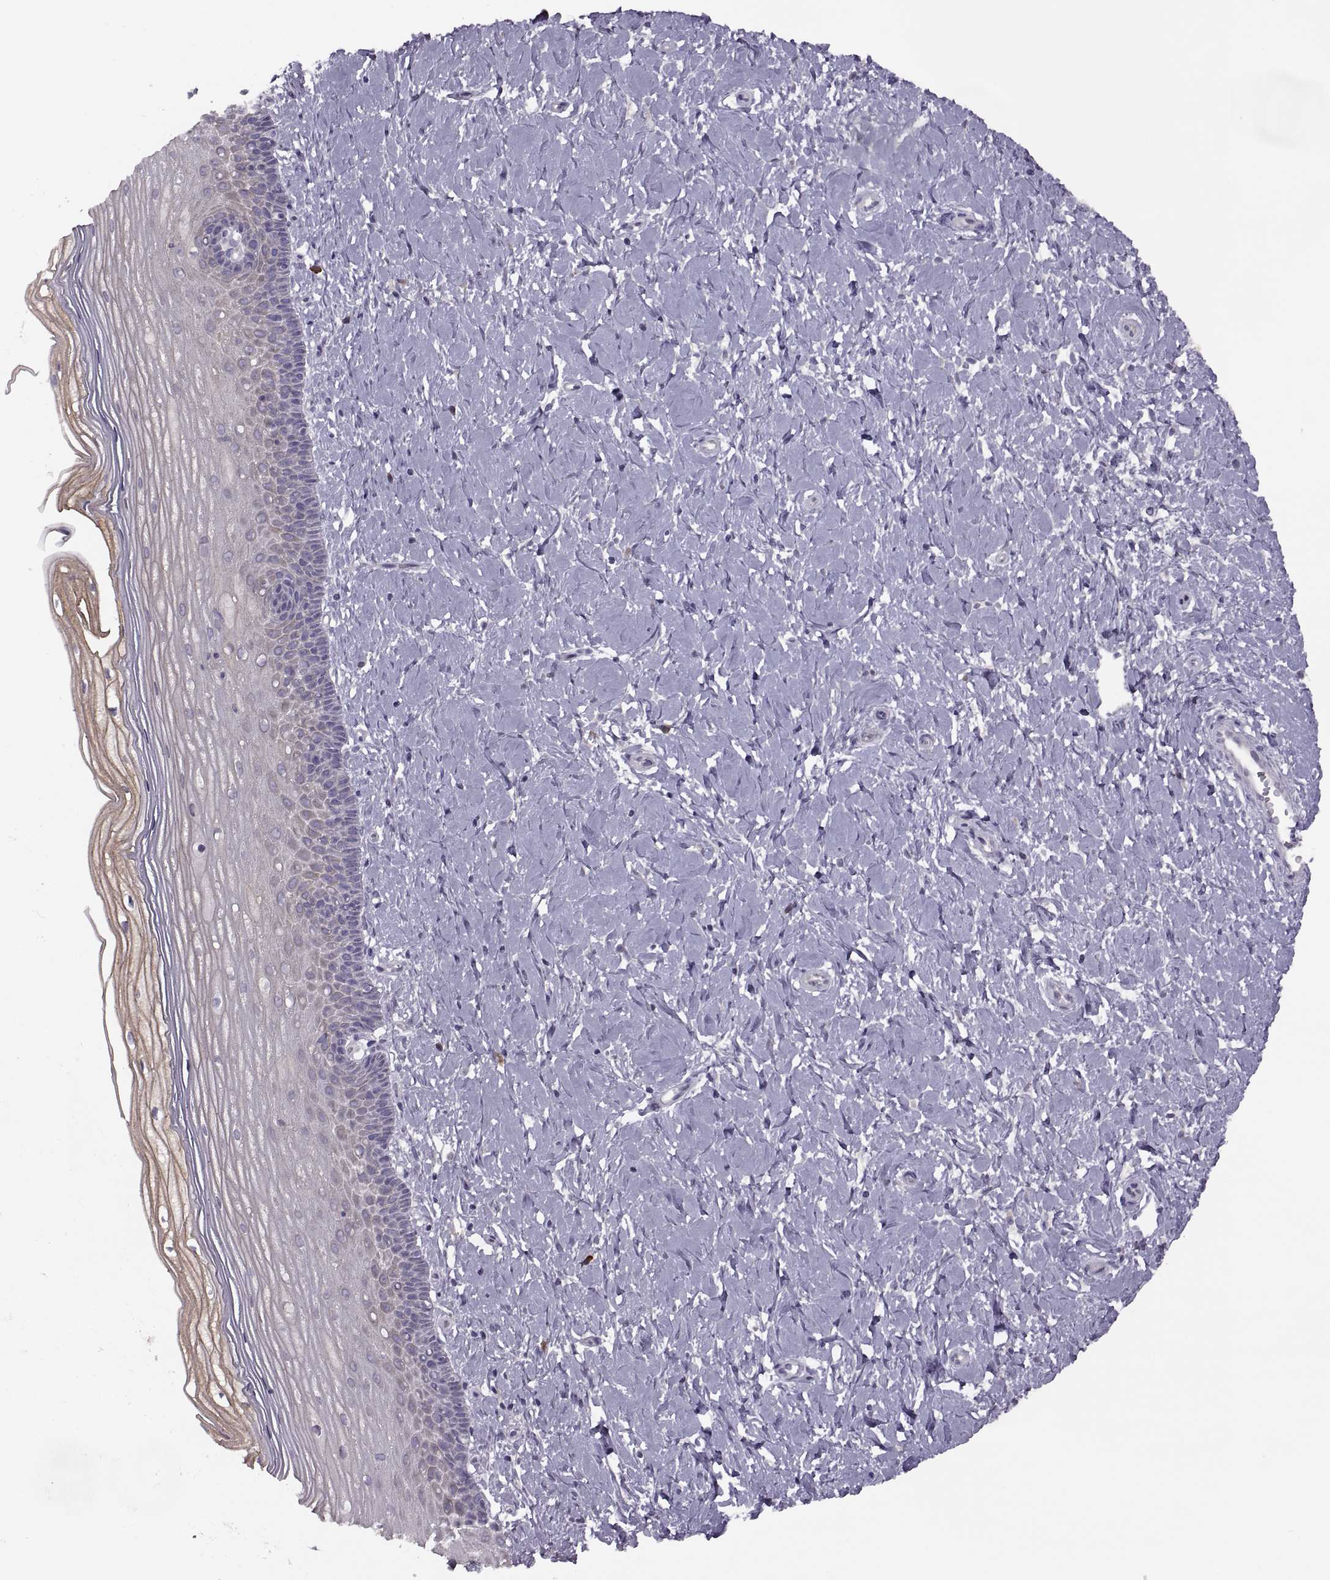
{"staining": {"intensity": "moderate", "quantity": ">75%", "location": "cytoplasmic/membranous"}, "tissue": "cervix", "cell_type": "Glandular cells", "image_type": "normal", "snomed": [{"axis": "morphology", "description": "Normal tissue, NOS"}, {"axis": "topography", "description": "Cervix"}], "caption": "Immunohistochemical staining of unremarkable human cervix reveals moderate cytoplasmic/membranous protein positivity in approximately >75% of glandular cells.", "gene": "H2AP", "patient": {"sex": "female", "age": 37}}